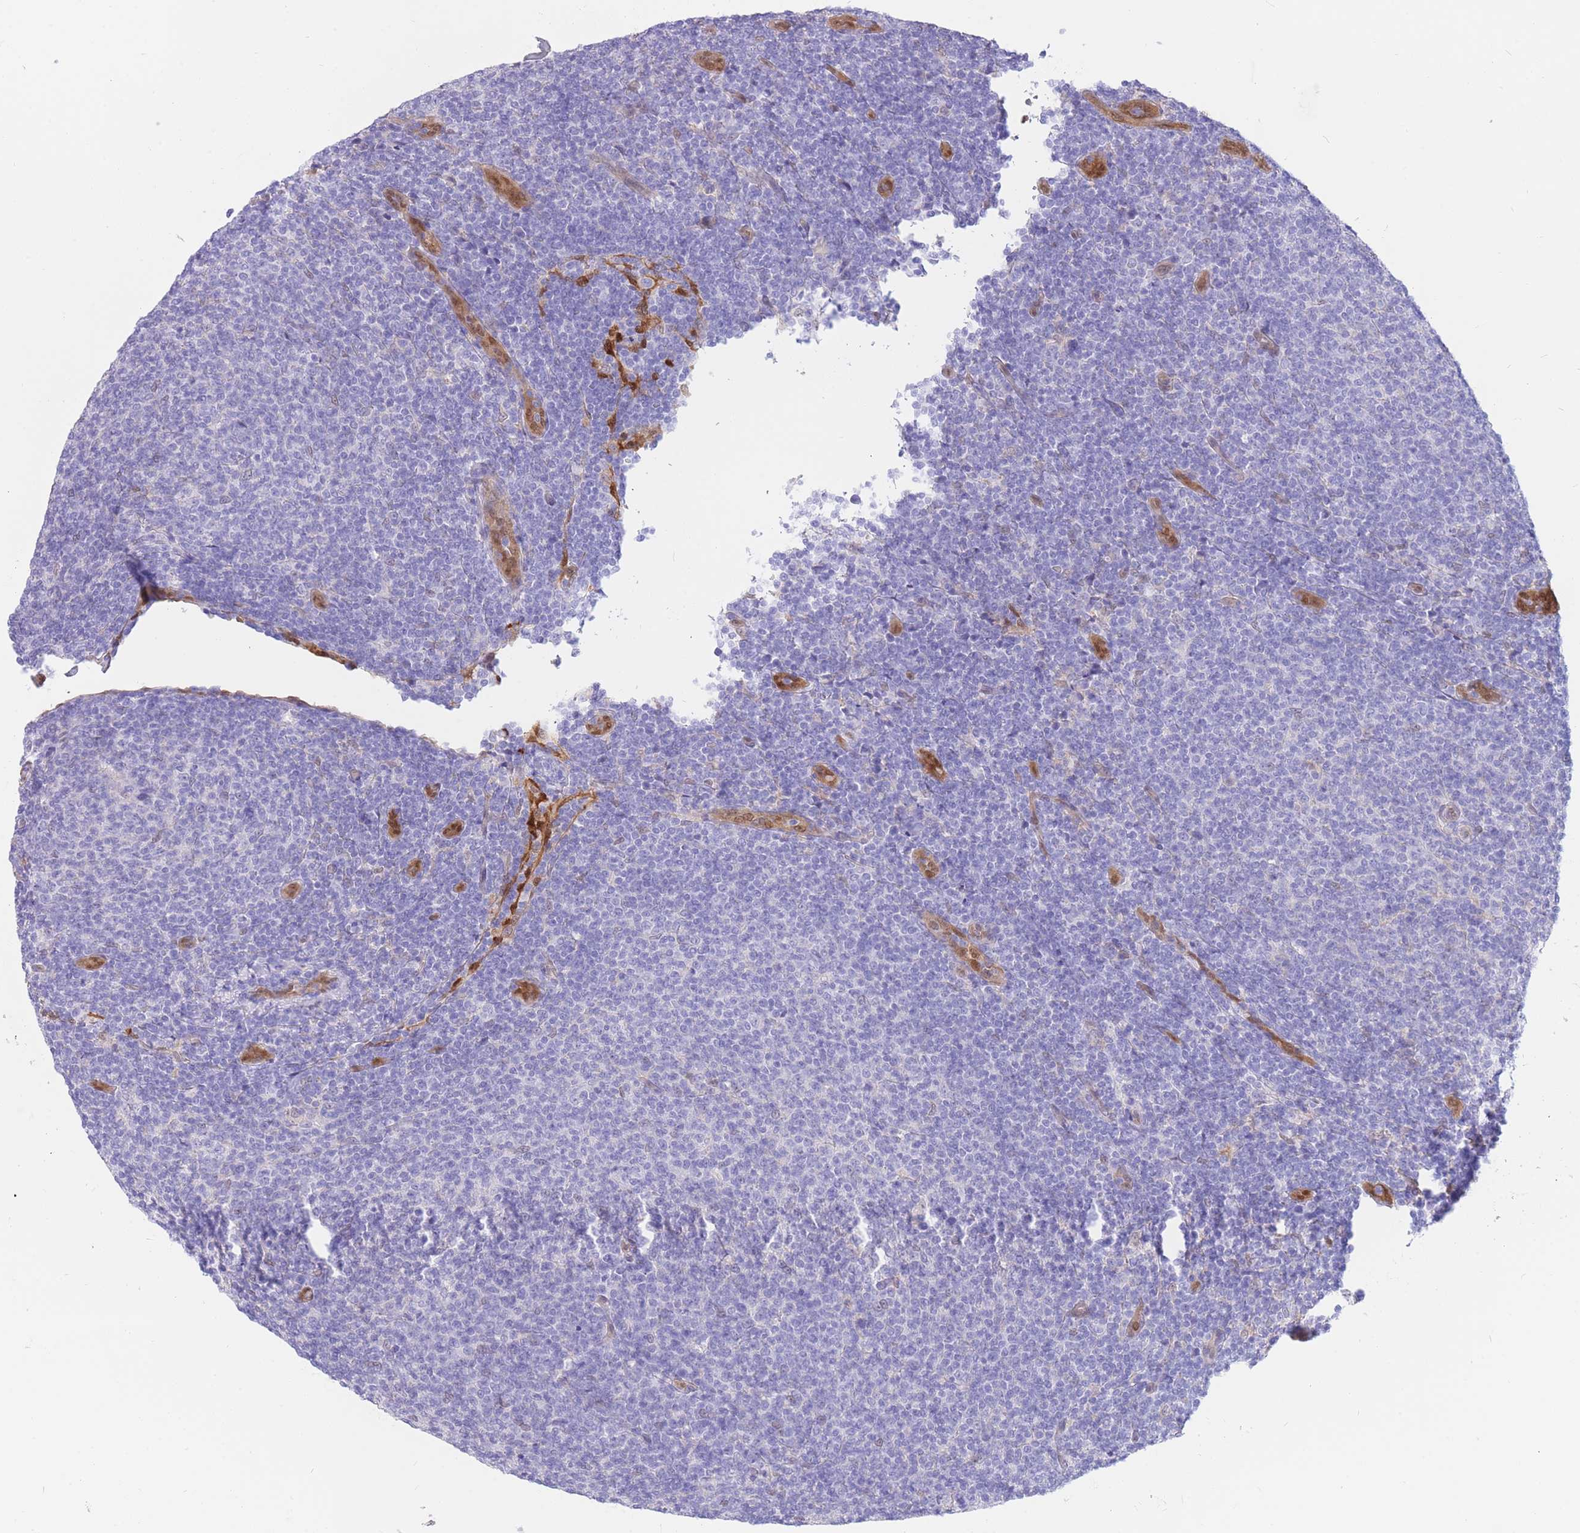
{"staining": {"intensity": "negative", "quantity": "none", "location": "none"}, "tissue": "lymphoma", "cell_type": "Tumor cells", "image_type": "cancer", "snomed": [{"axis": "morphology", "description": "Malignant lymphoma, non-Hodgkin's type, Low grade"}, {"axis": "topography", "description": "Lymph node"}], "caption": "Low-grade malignant lymphoma, non-Hodgkin's type stained for a protein using immunohistochemistry demonstrates no staining tumor cells.", "gene": "SULT1A1", "patient": {"sex": "male", "age": 66}}